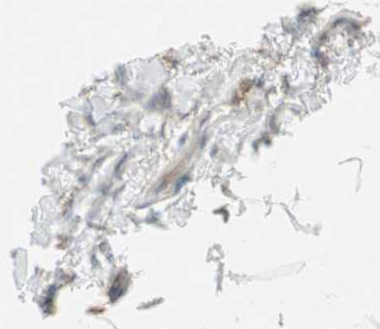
{"staining": {"intensity": "negative", "quantity": "none", "location": "none"}, "tissue": "adipose tissue", "cell_type": "Adipocytes", "image_type": "normal", "snomed": [{"axis": "morphology", "description": "Normal tissue, NOS"}, {"axis": "topography", "description": "Vascular tissue"}], "caption": "A histopathology image of adipose tissue stained for a protein exhibits no brown staining in adipocytes.", "gene": "STON1", "patient": {"sex": "male", "age": 41}}